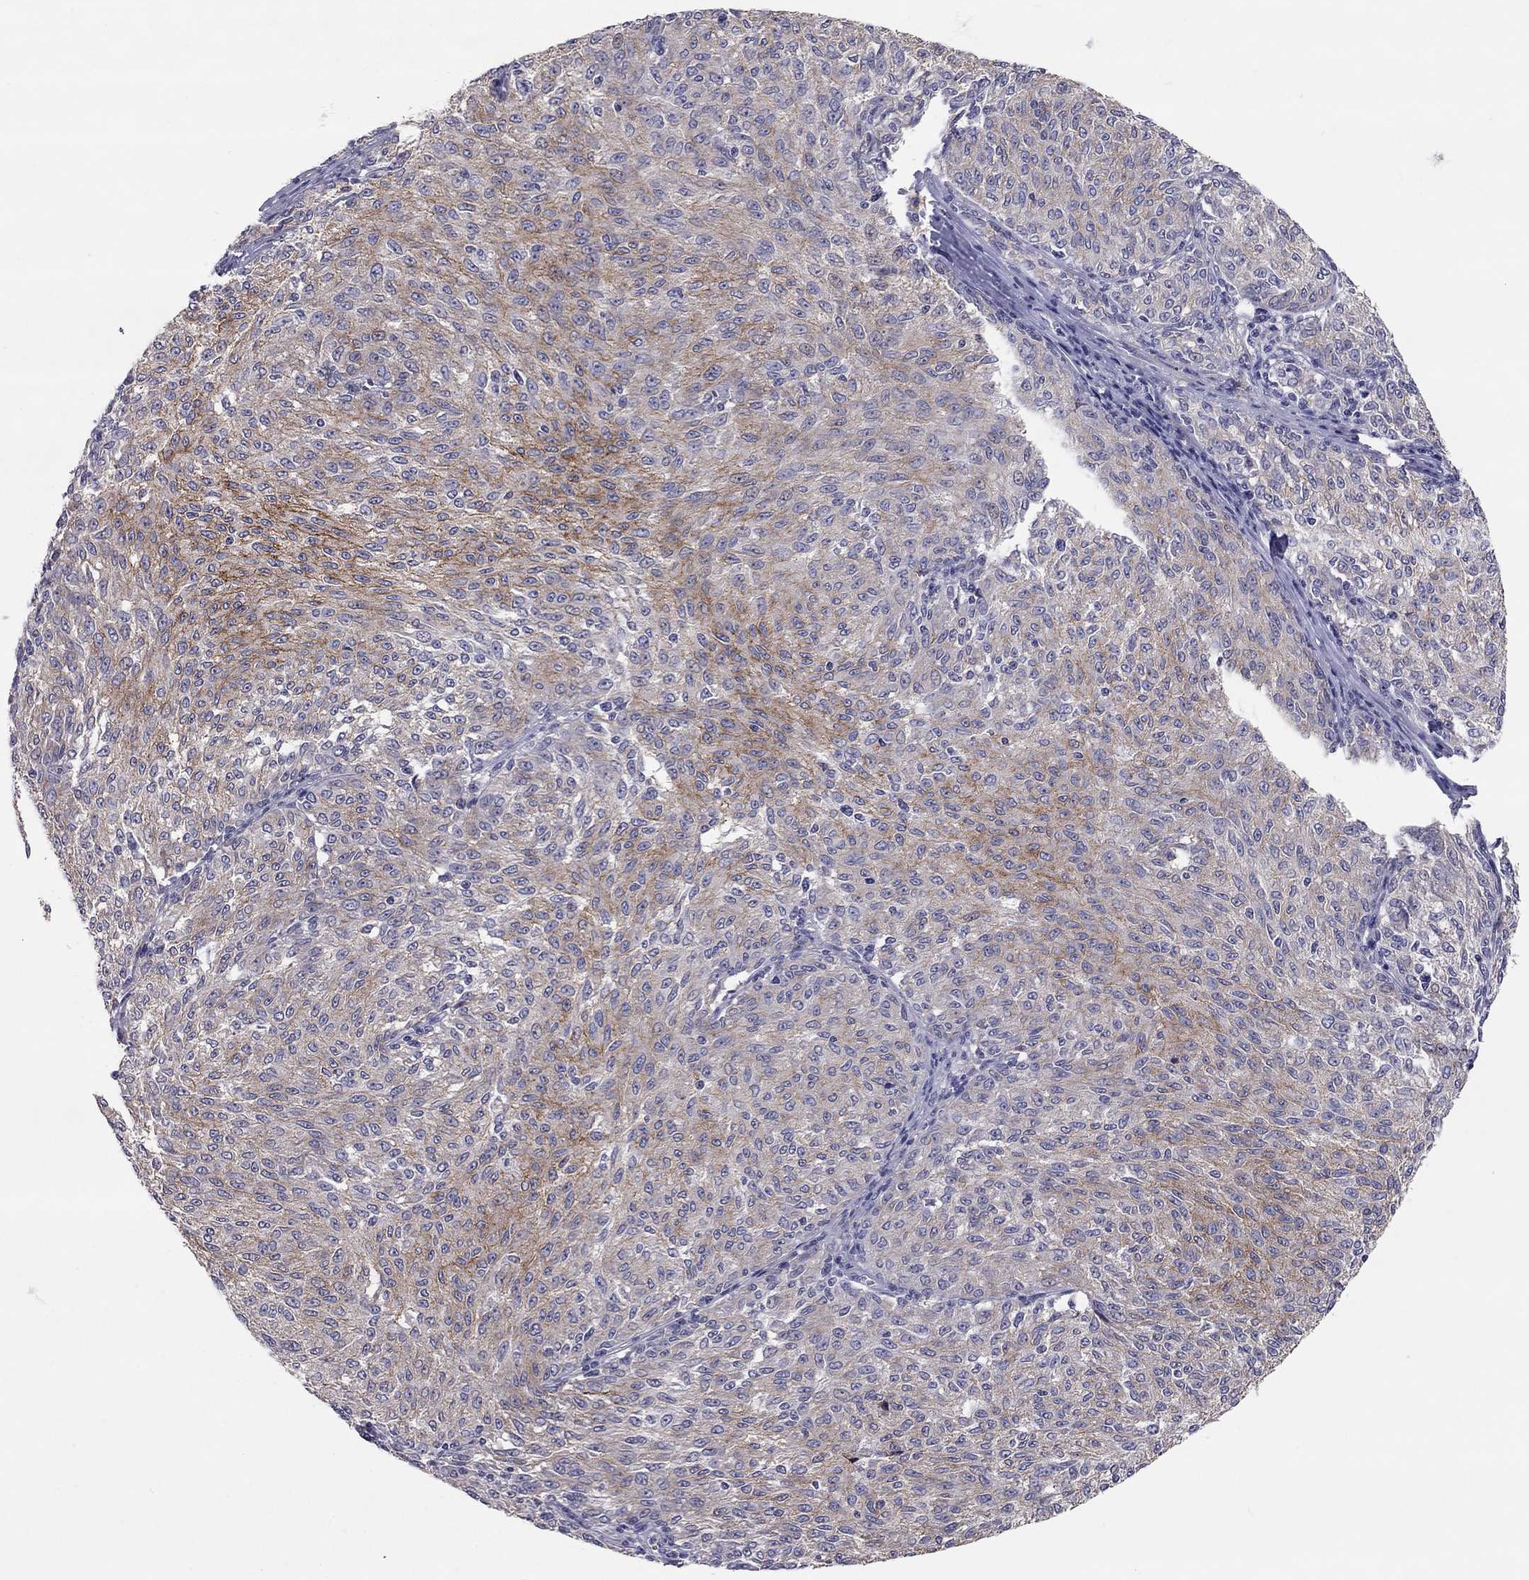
{"staining": {"intensity": "strong", "quantity": "<25%", "location": "cytoplasmic/membranous"}, "tissue": "melanoma", "cell_type": "Tumor cells", "image_type": "cancer", "snomed": [{"axis": "morphology", "description": "Malignant melanoma, NOS"}, {"axis": "topography", "description": "Skin"}], "caption": "A high-resolution histopathology image shows immunohistochemistry (IHC) staining of malignant melanoma, which shows strong cytoplasmic/membranous staining in about <25% of tumor cells.", "gene": "SCARB1", "patient": {"sex": "female", "age": 72}}